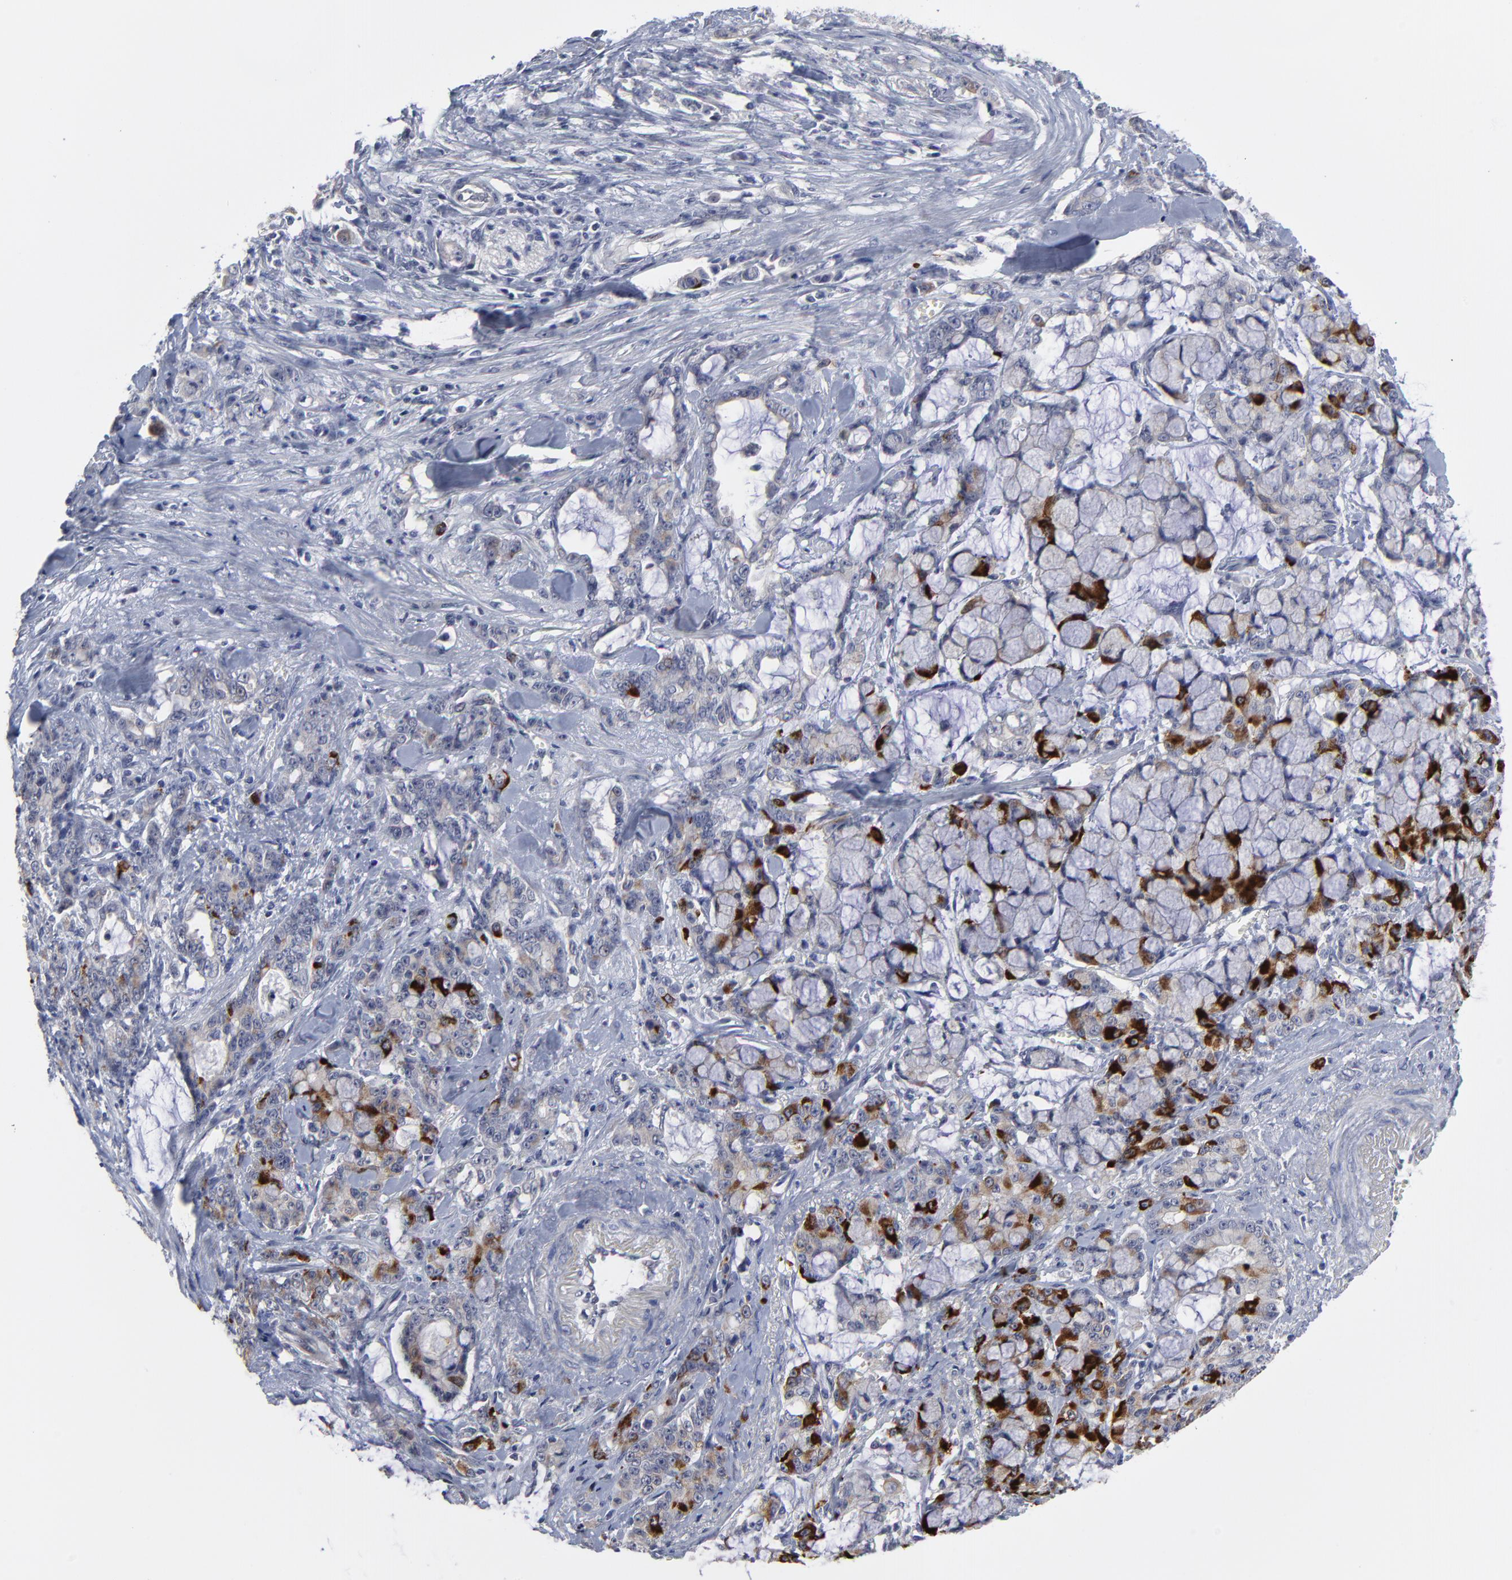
{"staining": {"intensity": "strong", "quantity": "<25%", "location": "cytoplasmic/membranous"}, "tissue": "pancreatic cancer", "cell_type": "Tumor cells", "image_type": "cancer", "snomed": [{"axis": "morphology", "description": "Adenocarcinoma, NOS"}, {"axis": "topography", "description": "Pancreas"}], "caption": "A micrograph of human pancreatic cancer (adenocarcinoma) stained for a protein shows strong cytoplasmic/membranous brown staining in tumor cells.", "gene": "MAGEA10", "patient": {"sex": "female", "age": 73}}